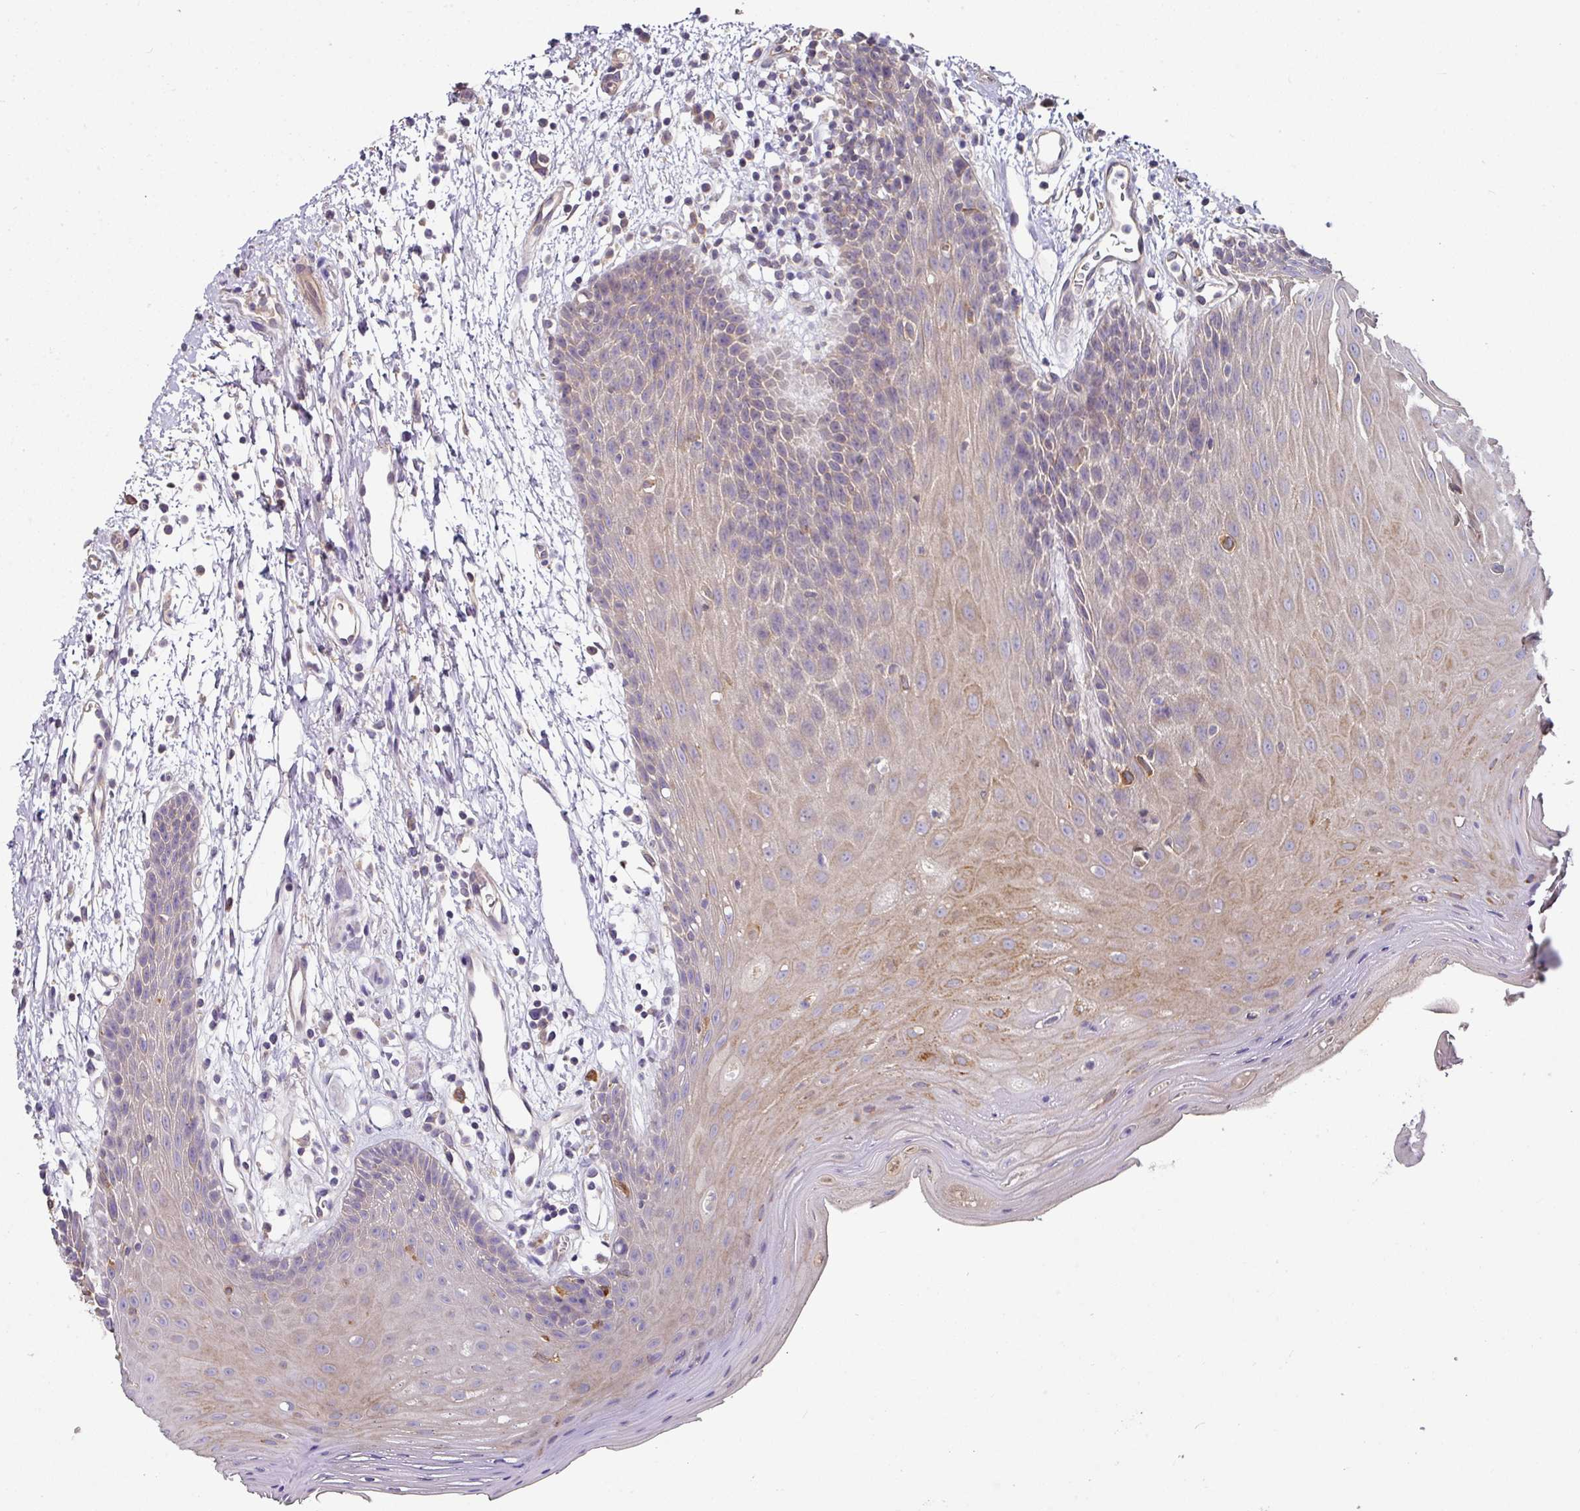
{"staining": {"intensity": "moderate", "quantity": "<25%", "location": "cytoplasmic/membranous"}, "tissue": "oral mucosa", "cell_type": "Squamous epithelial cells", "image_type": "normal", "snomed": [{"axis": "morphology", "description": "Normal tissue, NOS"}, {"axis": "topography", "description": "Oral tissue"}, {"axis": "topography", "description": "Tounge, NOS"}], "caption": "Immunohistochemical staining of benign human oral mucosa displays low levels of moderate cytoplasmic/membranous expression in approximately <25% of squamous epithelial cells.", "gene": "C4orf48", "patient": {"sex": "female", "age": 59}}